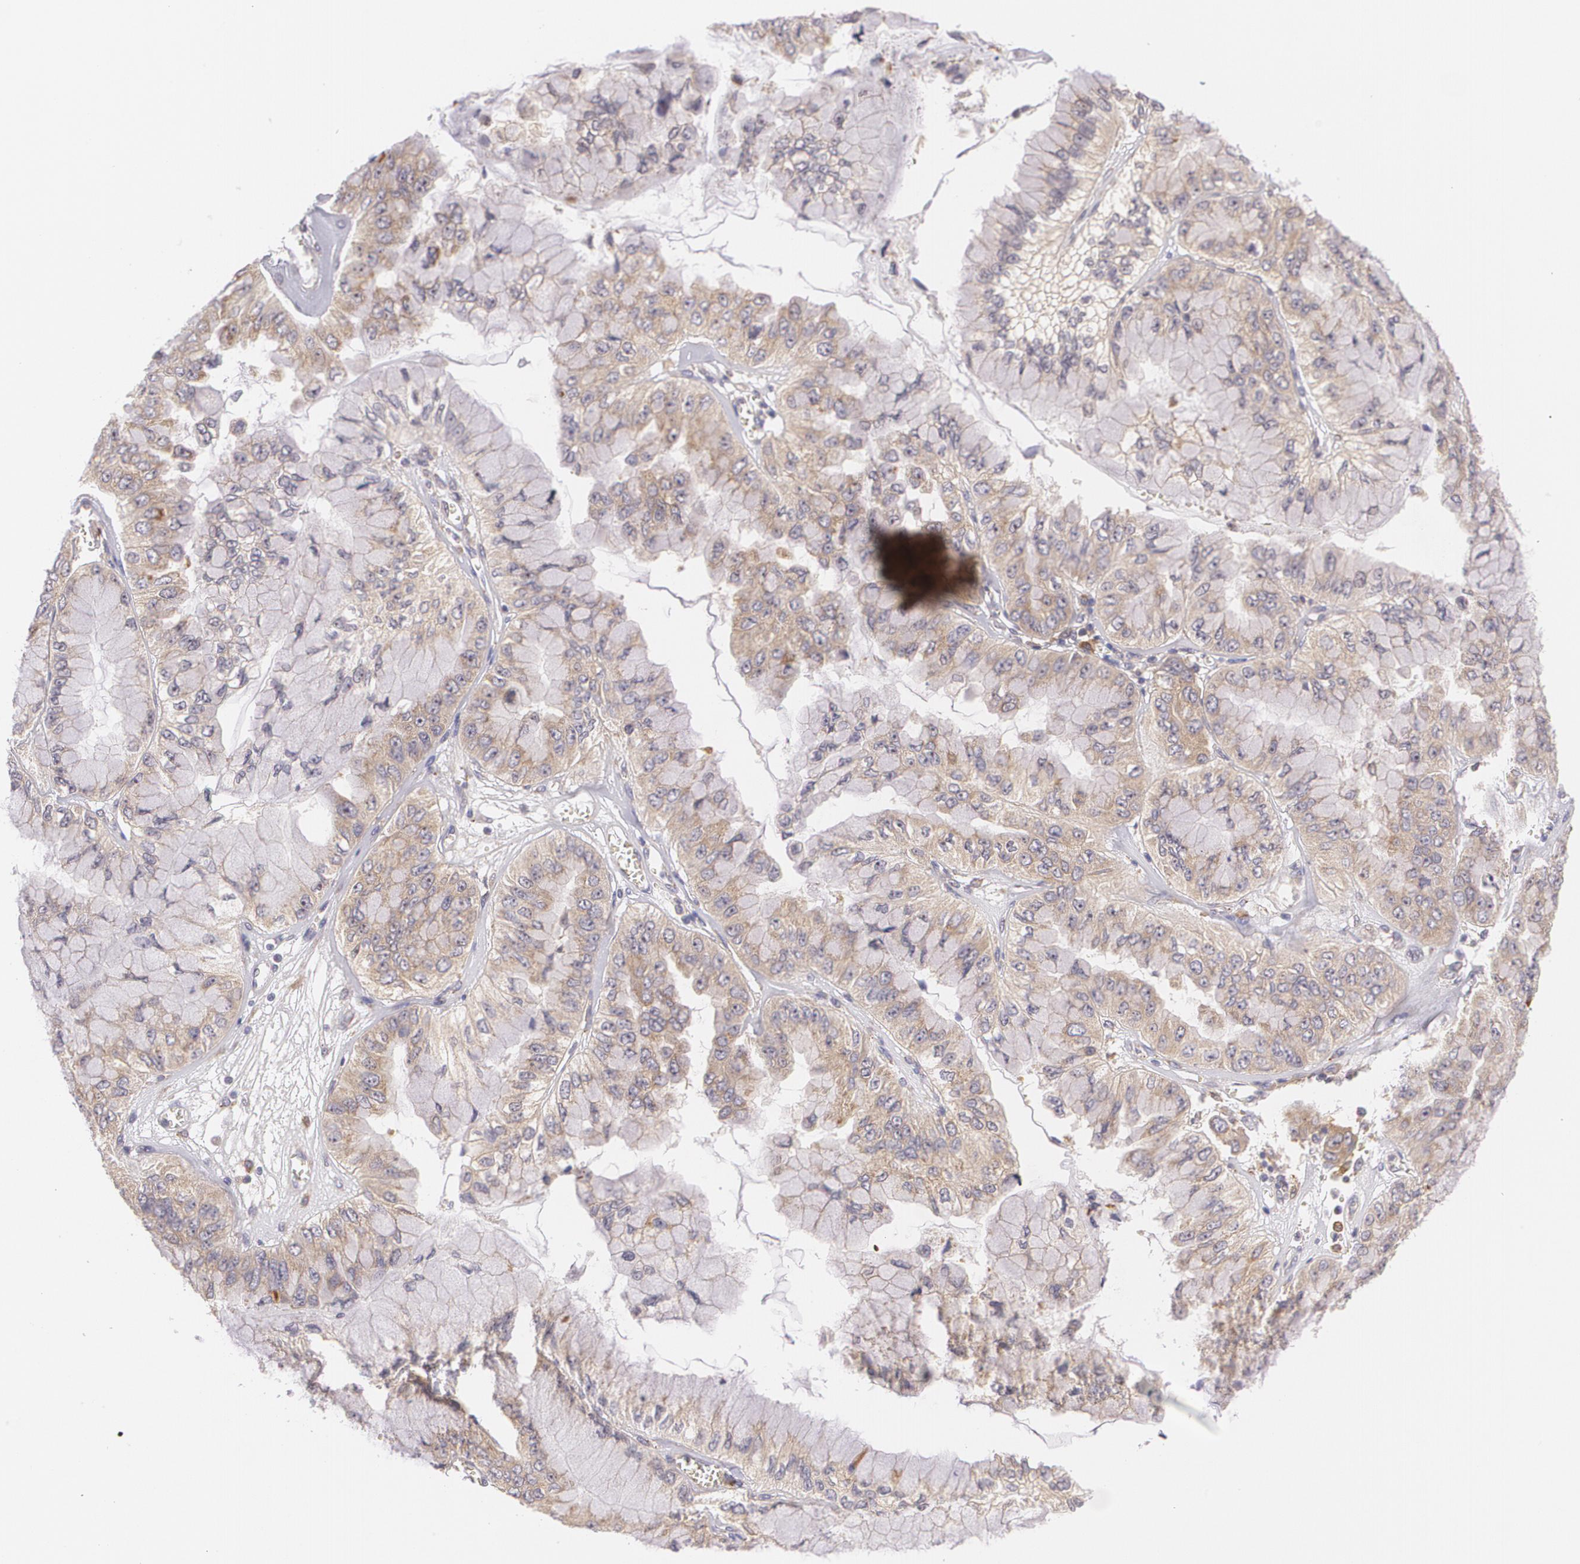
{"staining": {"intensity": "weak", "quantity": ">75%", "location": "cytoplasmic/membranous"}, "tissue": "liver cancer", "cell_type": "Tumor cells", "image_type": "cancer", "snomed": [{"axis": "morphology", "description": "Cholangiocarcinoma"}, {"axis": "topography", "description": "Liver"}], "caption": "A brown stain labels weak cytoplasmic/membranous staining of a protein in liver cancer tumor cells. (DAB (3,3'-diaminobenzidine) IHC with brightfield microscopy, high magnification).", "gene": "CCL17", "patient": {"sex": "female", "age": 79}}